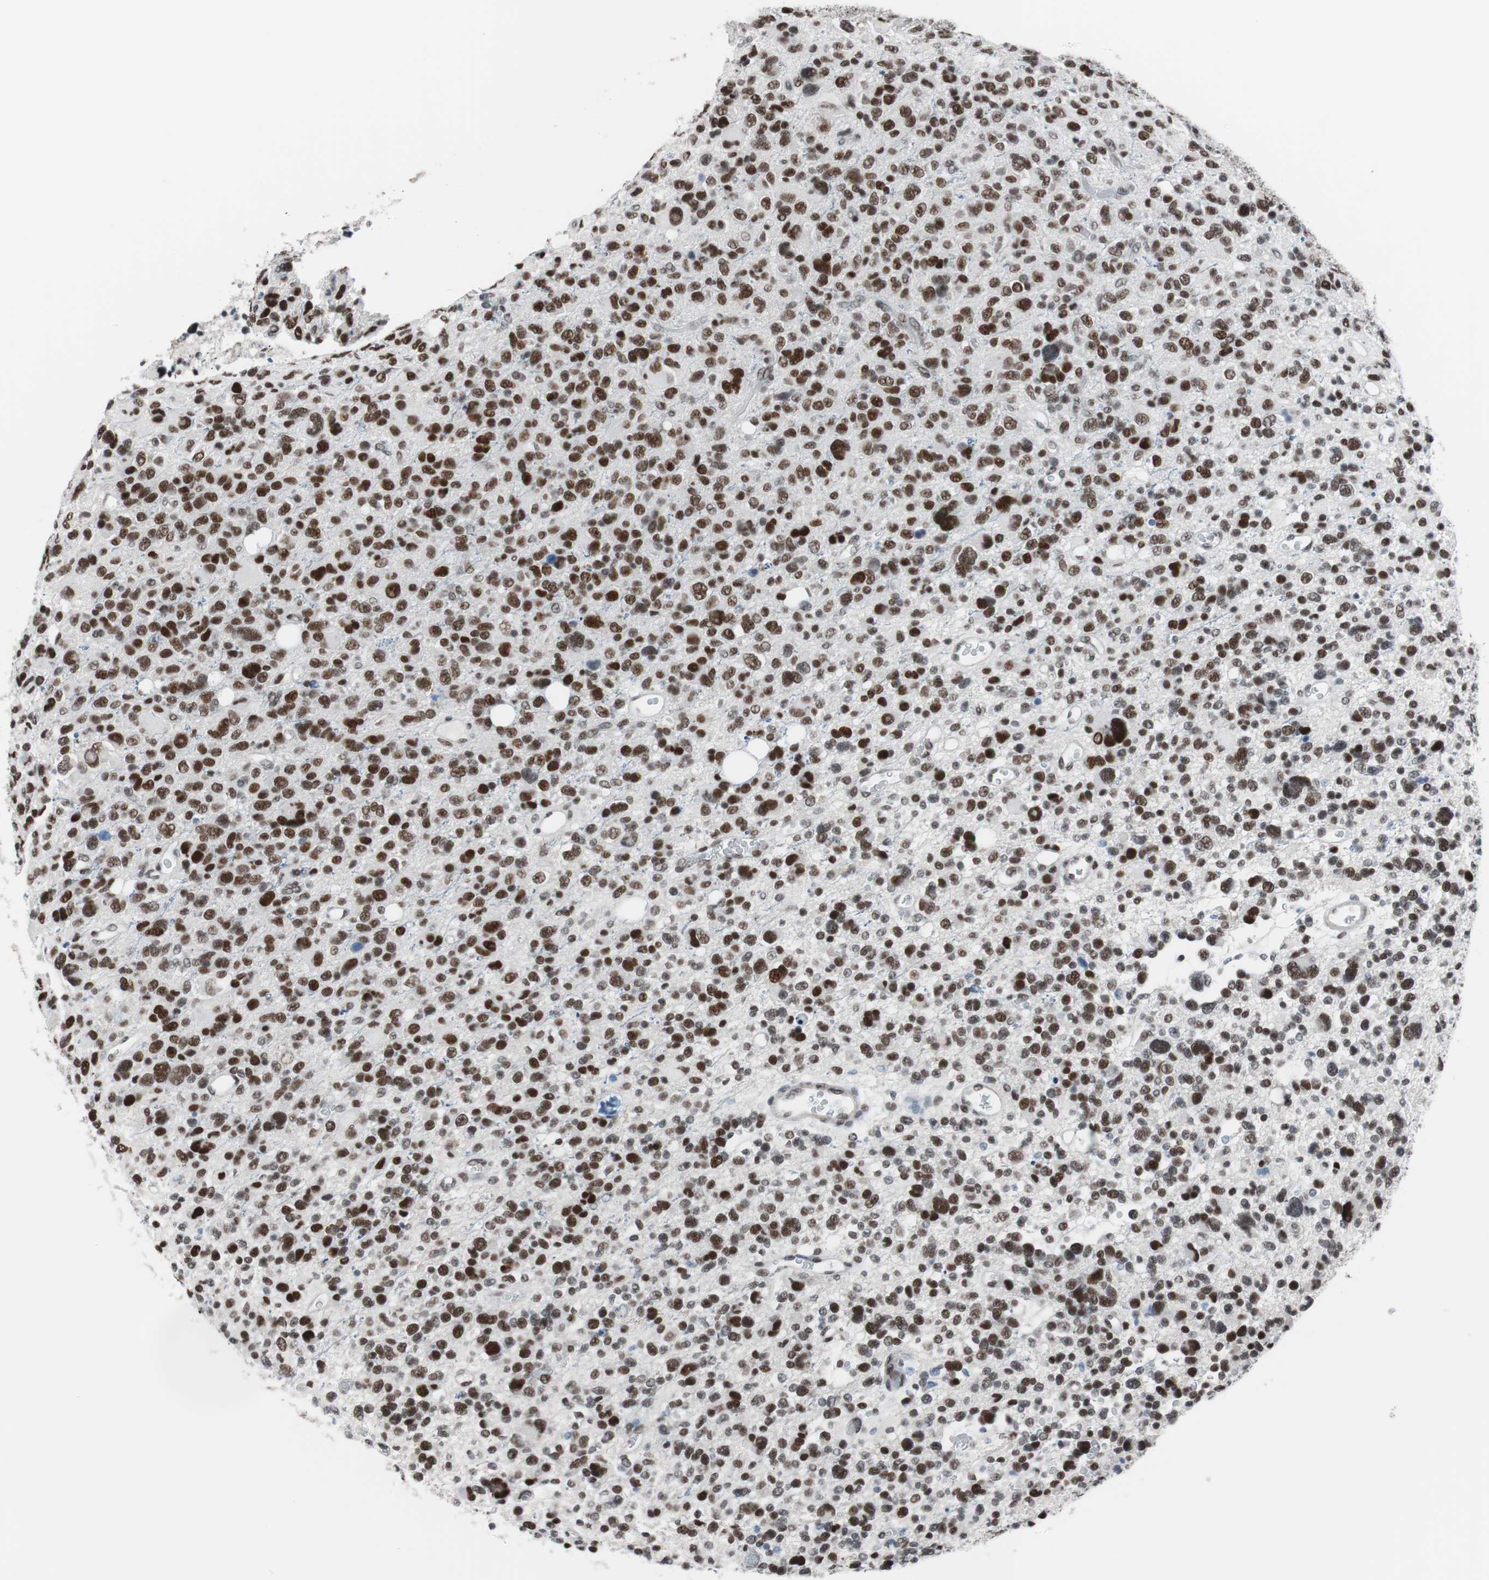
{"staining": {"intensity": "strong", "quantity": ">75%", "location": "nuclear"}, "tissue": "glioma", "cell_type": "Tumor cells", "image_type": "cancer", "snomed": [{"axis": "morphology", "description": "Glioma, malignant, High grade"}, {"axis": "topography", "description": "Brain"}], "caption": "Brown immunohistochemical staining in human glioma shows strong nuclear positivity in approximately >75% of tumor cells.", "gene": "ARID1A", "patient": {"sex": "male", "age": 48}}